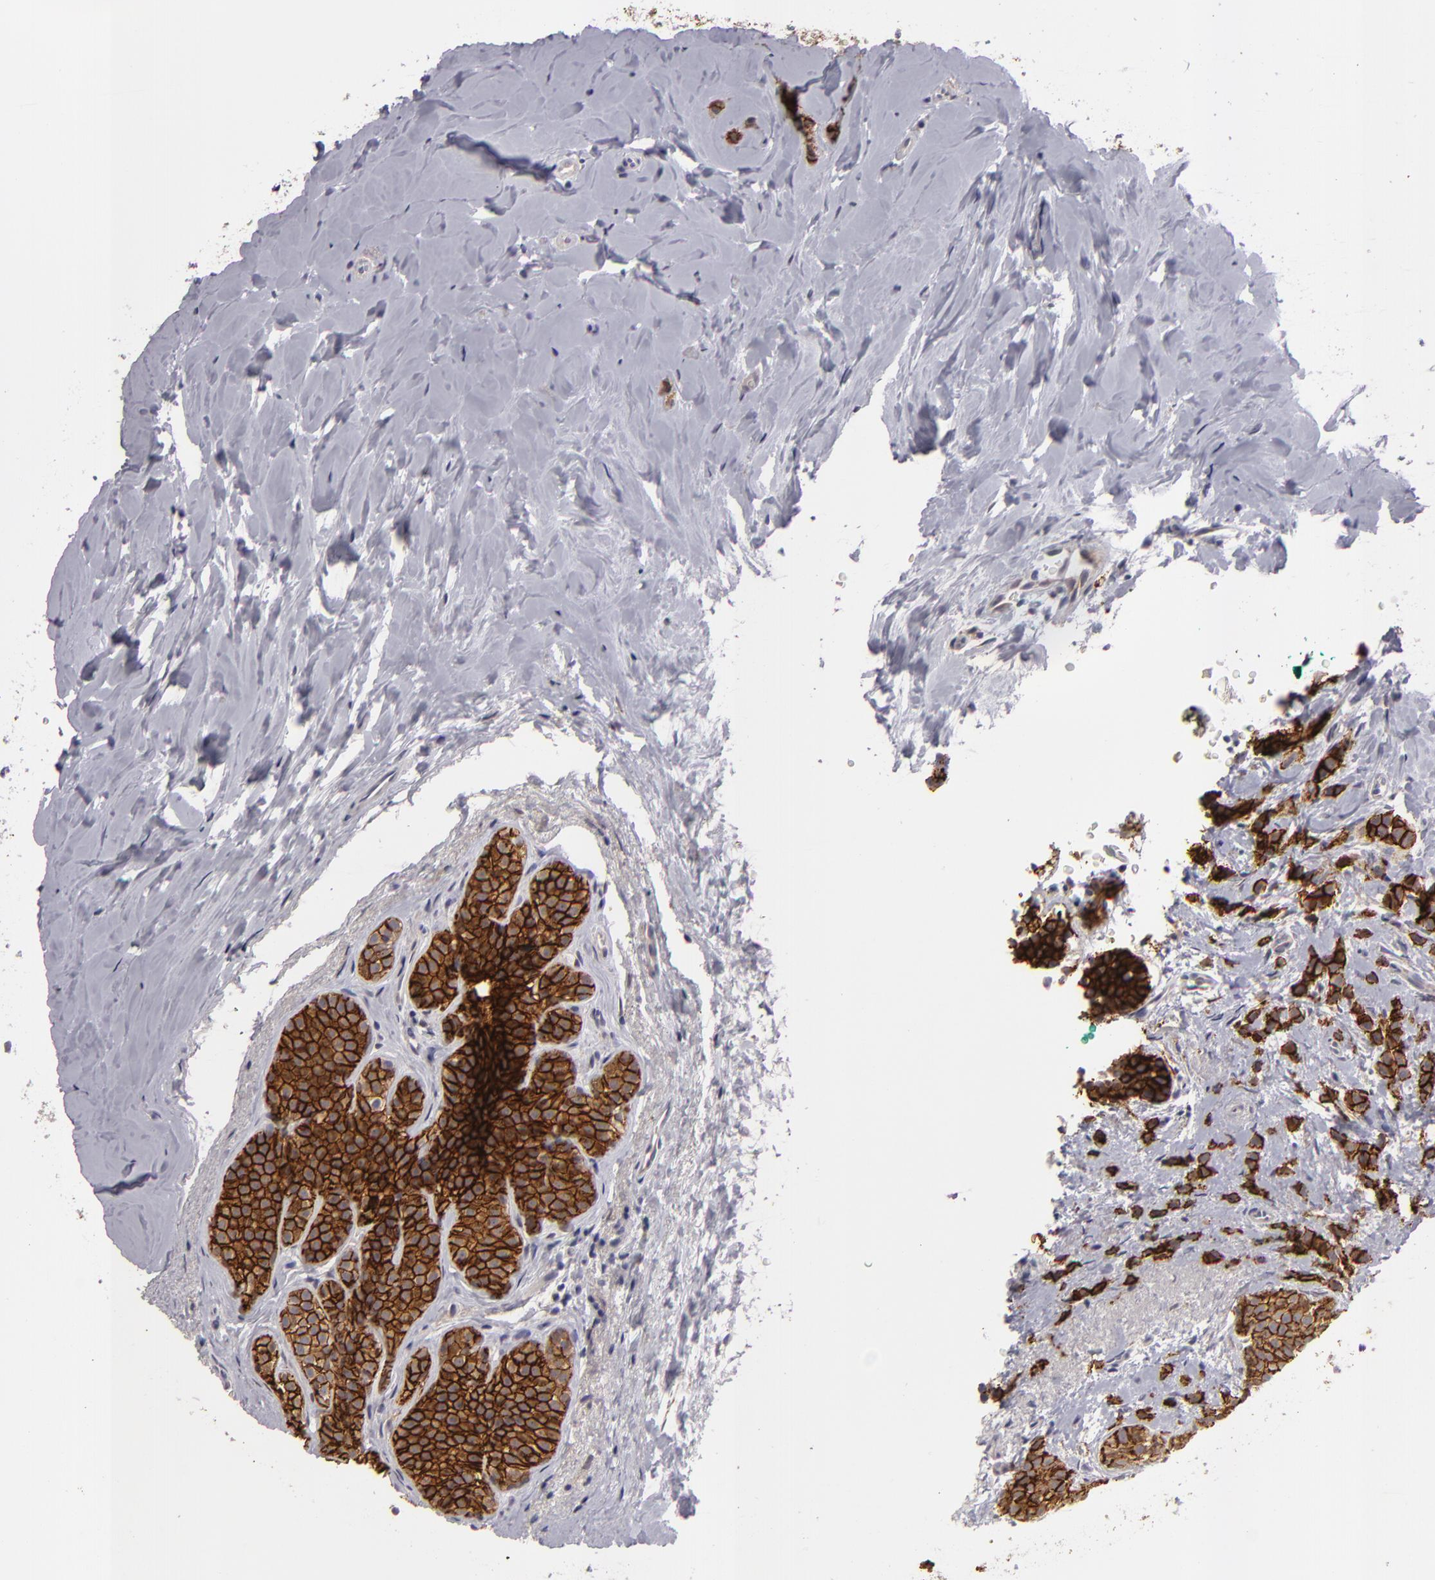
{"staining": {"intensity": "strong", "quantity": ">75%", "location": "cytoplasmic/membranous"}, "tissue": "breast cancer", "cell_type": "Tumor cells", "image_type": "cancer", "snomed": [{"axis": "morphology", "description": "Lobular carcinoma"}, {"axis": "topography", "description": "Breast"}], "caption": "Immunohistochemistry (IHC) histopathology image of breast cancer (lobular carcinoma) stained for a protein (brown), which shows high levels of strong cytoplasmic/membranous positivity in approximately >75% of tumor cells.", "gene": "ALCAM", "patient": {"sex": "female", "age": 64}}